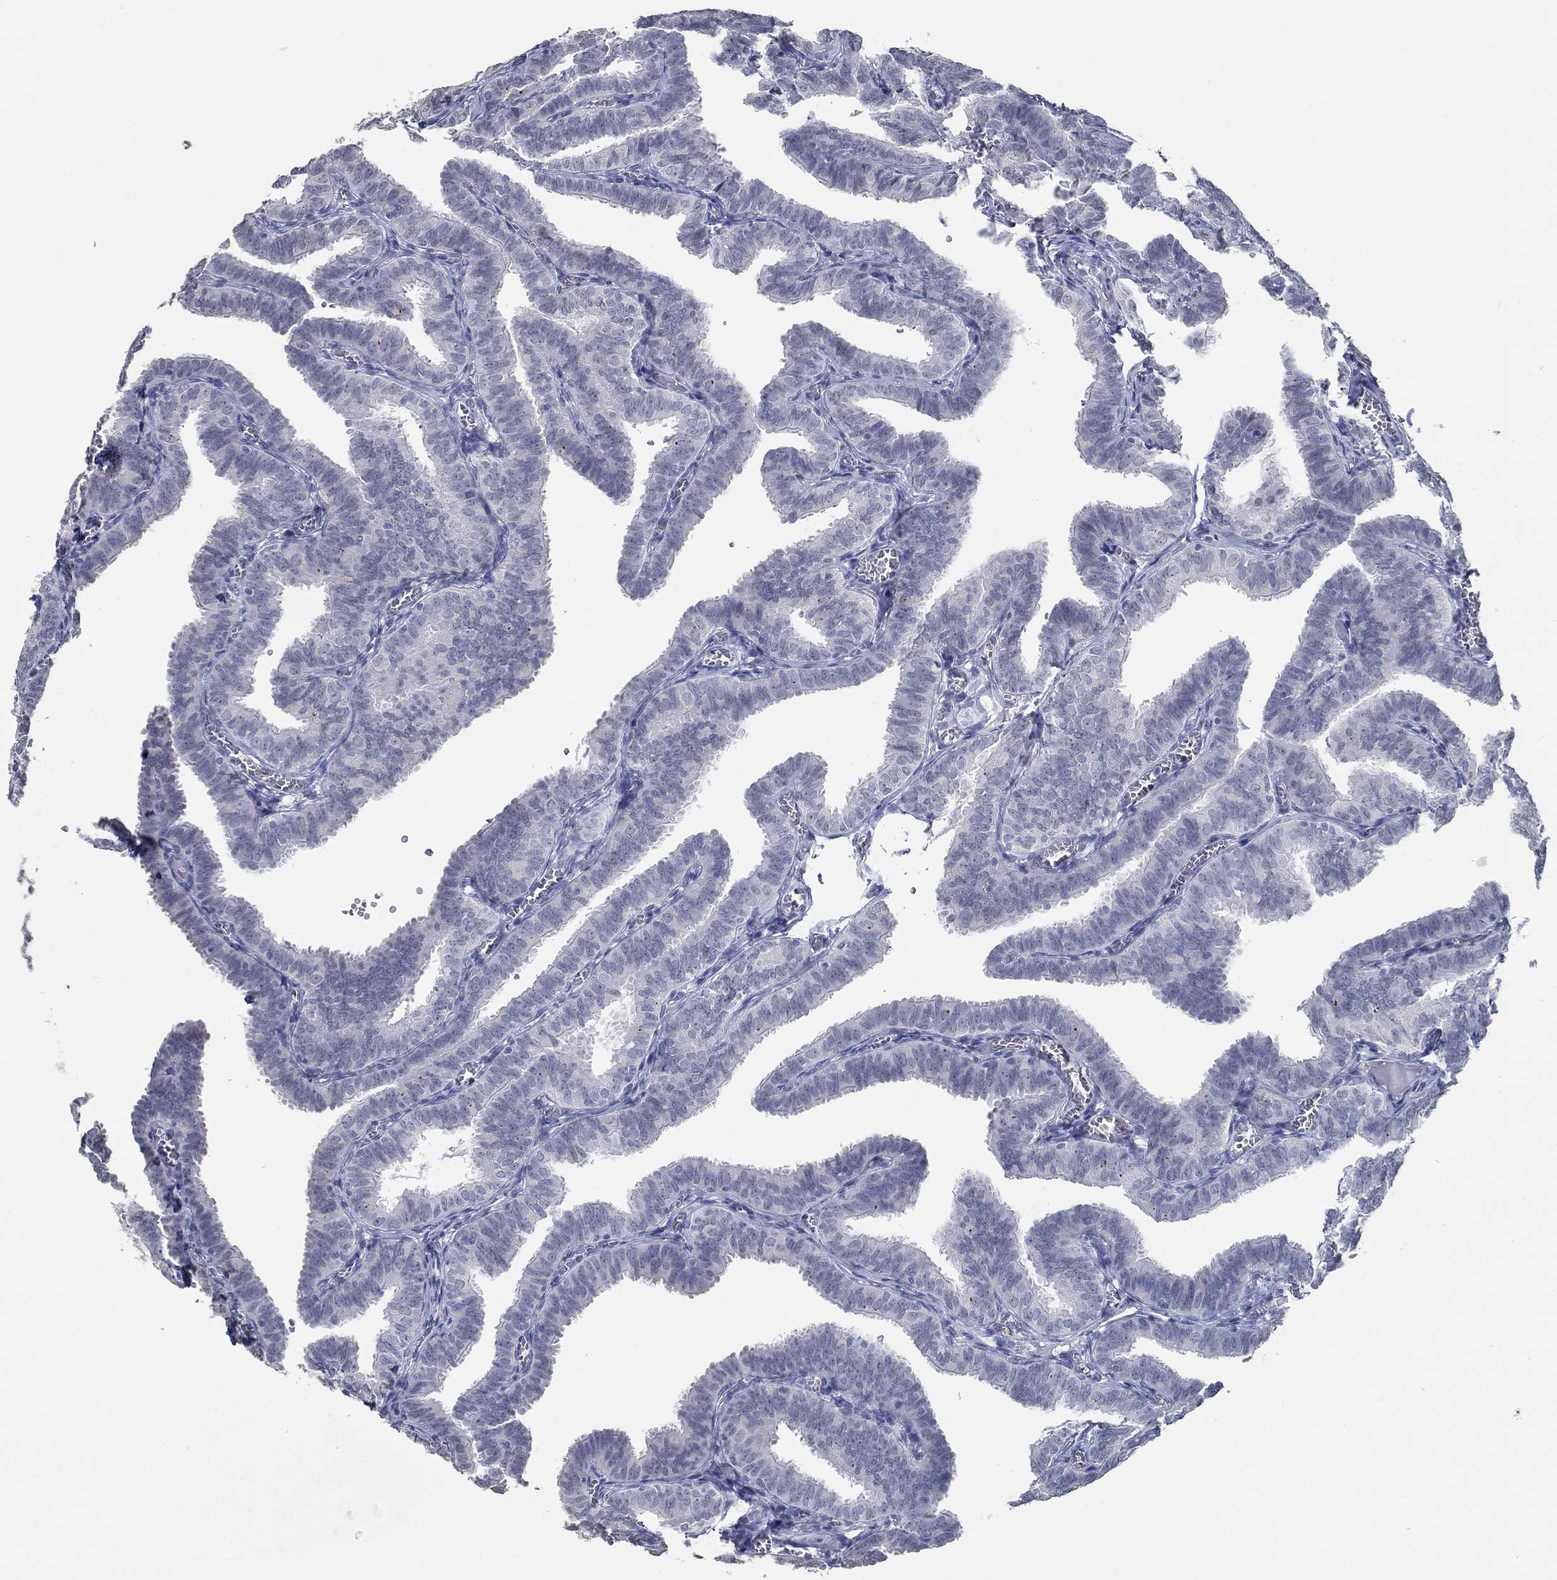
{"staining": {"intensity": "negative", "quantity": "none", "location": "none"}, "tissue": "fallopian tube", "cell_type": "Glandular cells", "image_type": "normal", "snomed": [{"axis": "morphology", "description": "Normal tissue, NOS"}, {"axis": "topography", "description": "Fallopian tube"}], "caption": "Image shows no protein expression in glandular cells of normal fallopian tube.", "gene": "NUP155", "patient": {"sex": "female", "age": 25}}